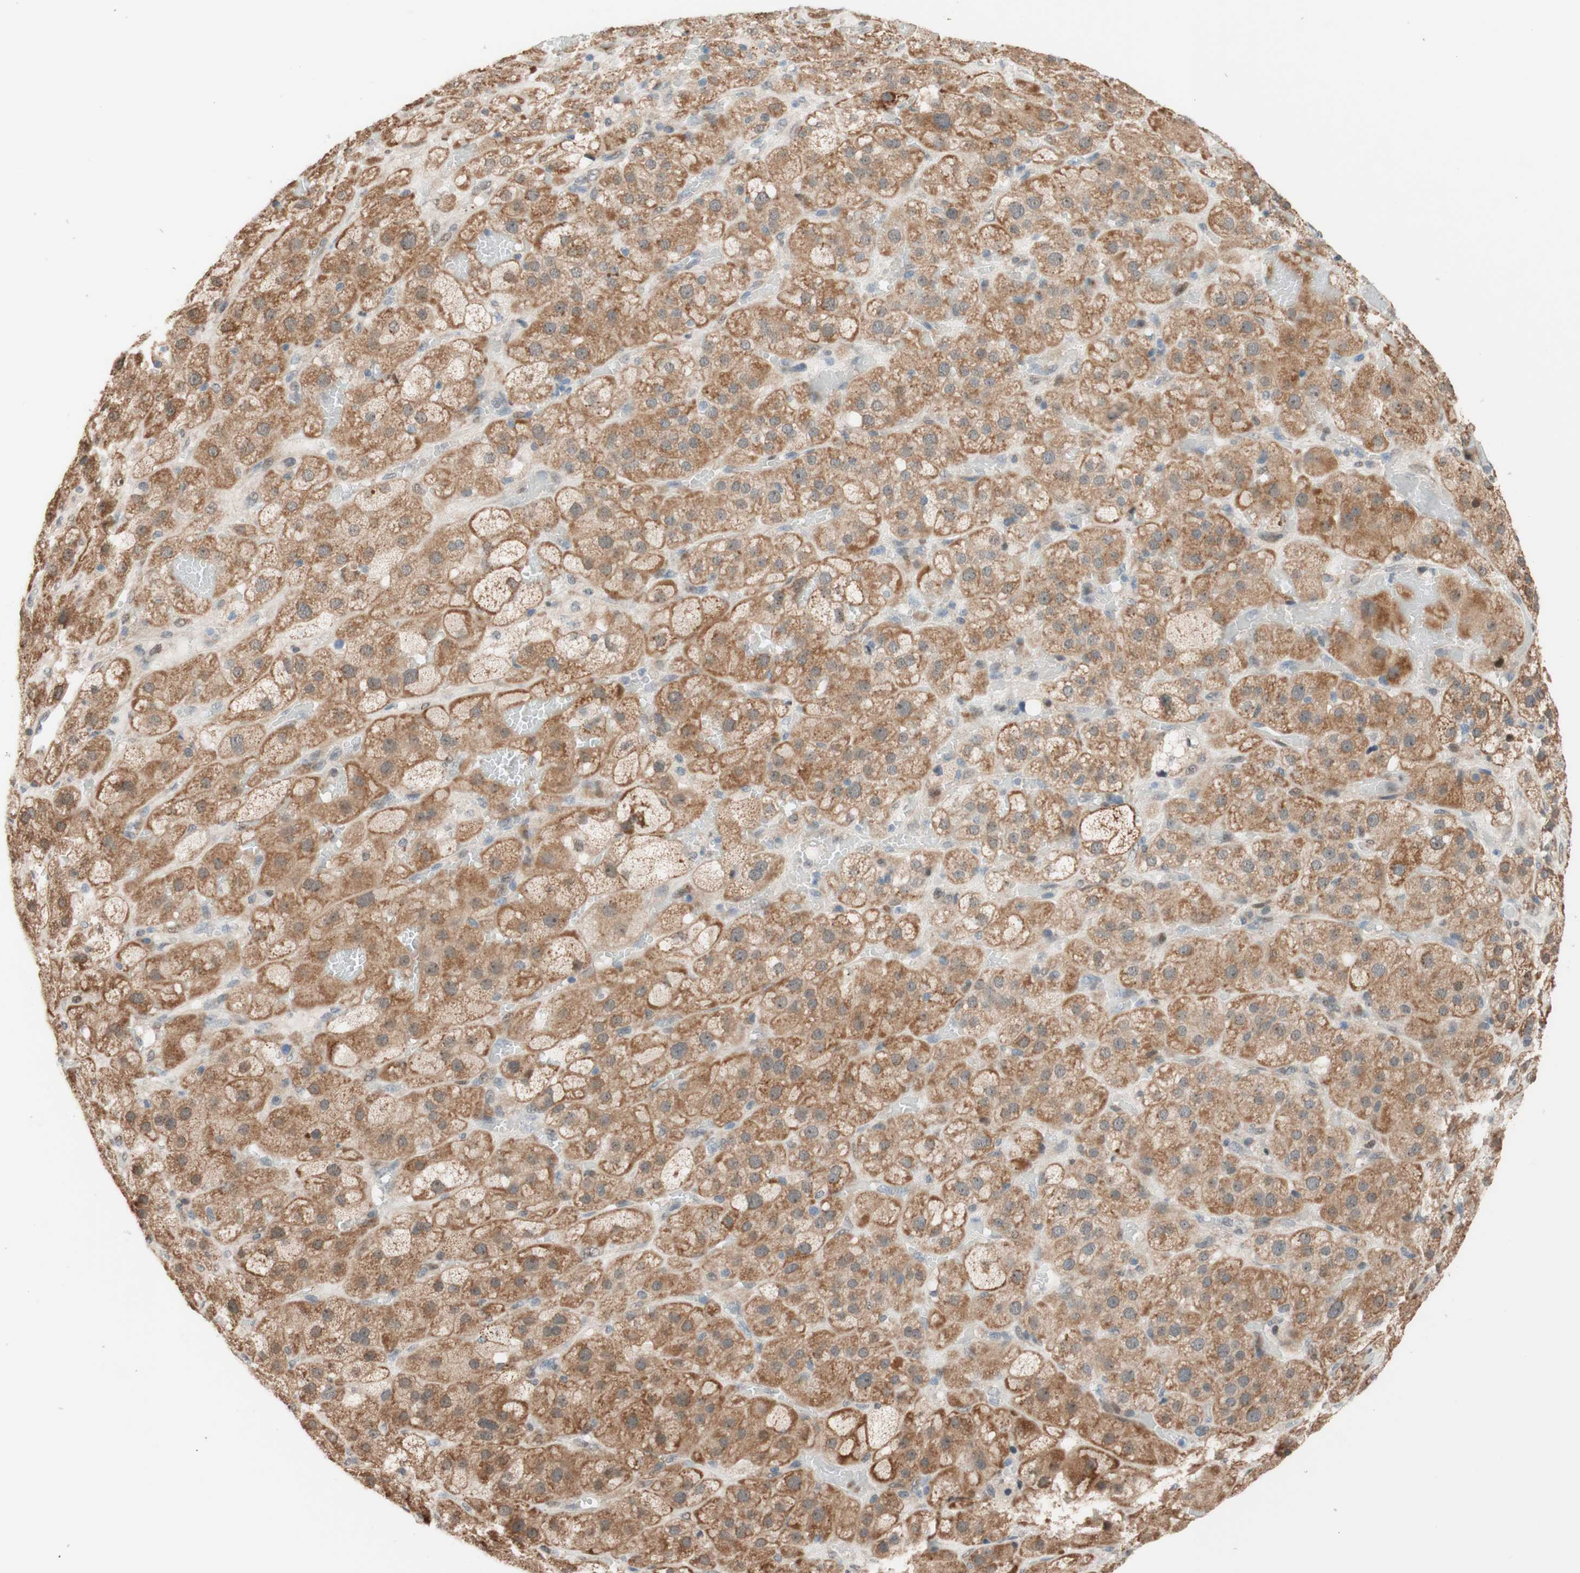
{"staining": {"intensity": "moderate", "quantity": ">75%", "location": "cytoplasmic/membranous"}, "tissue": "adrenal gland", "cell_type": "Glandular cells", "image_type": "normal", "snomed": [{"axis": "morphology", "description": "Normal tissue, NOS"}, {"axis": "topography", "description": "Adrenal gland"}], "caption": "Adrenal gland stained for a protein (brown) exhibits moderate cytoplasmic/membranous positive positivity in about >75% of glandular cells.", "gene": "CCNC", "patient": {"sex": "female", "age": 47}}